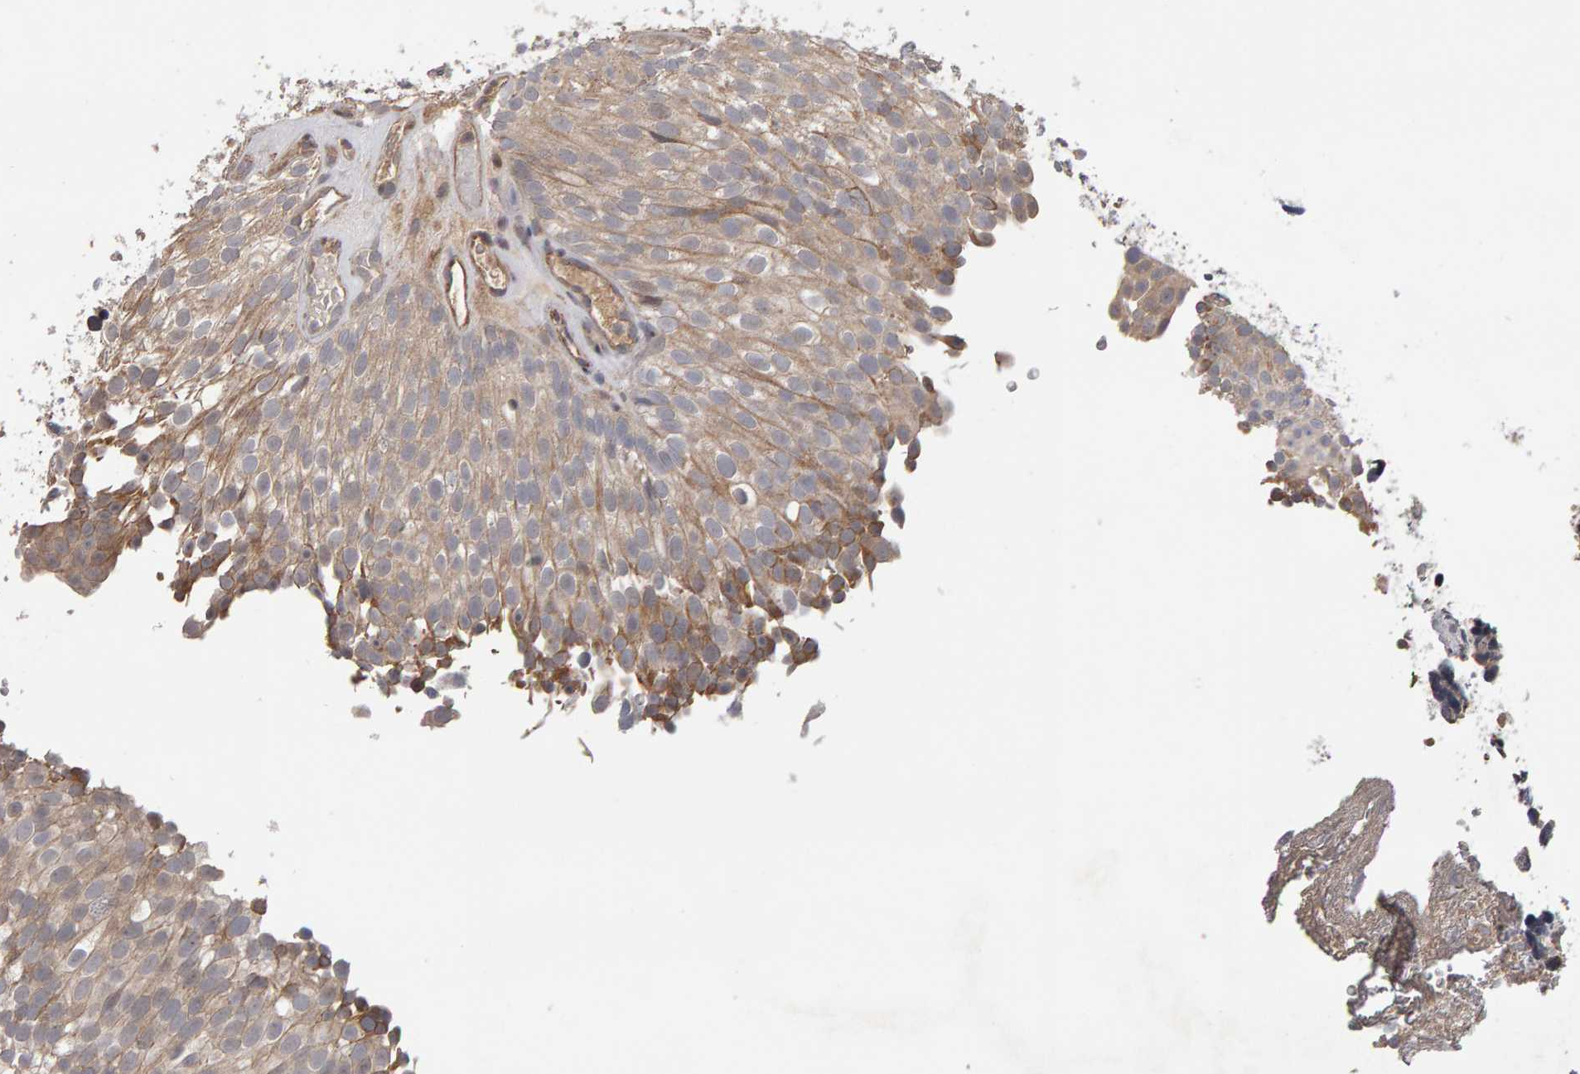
{"staining": {"intensity": "weak", "quantity": ">75%", "location": "cytoplasmic/membranous"}, "tissue": "urothelial cancer", "cell_type": "Tumor cells", "image_type": "cancer", "snomed": [{"axis": "morphology", "description": "Urothelial carcinoma, Low grade"}, {"axis": "topography", "description": "Urinary bladder"}], "caption": "Brown immunohistochemical staining in human urothelial cancer displays weak cytoplasmic/membranous positivity in approximately >75% of tumor cells. (DAB IHC with brightfield microscopy, high magnification).", "gene": "COASY", "patient": {"sex": "male", "age": 78}}